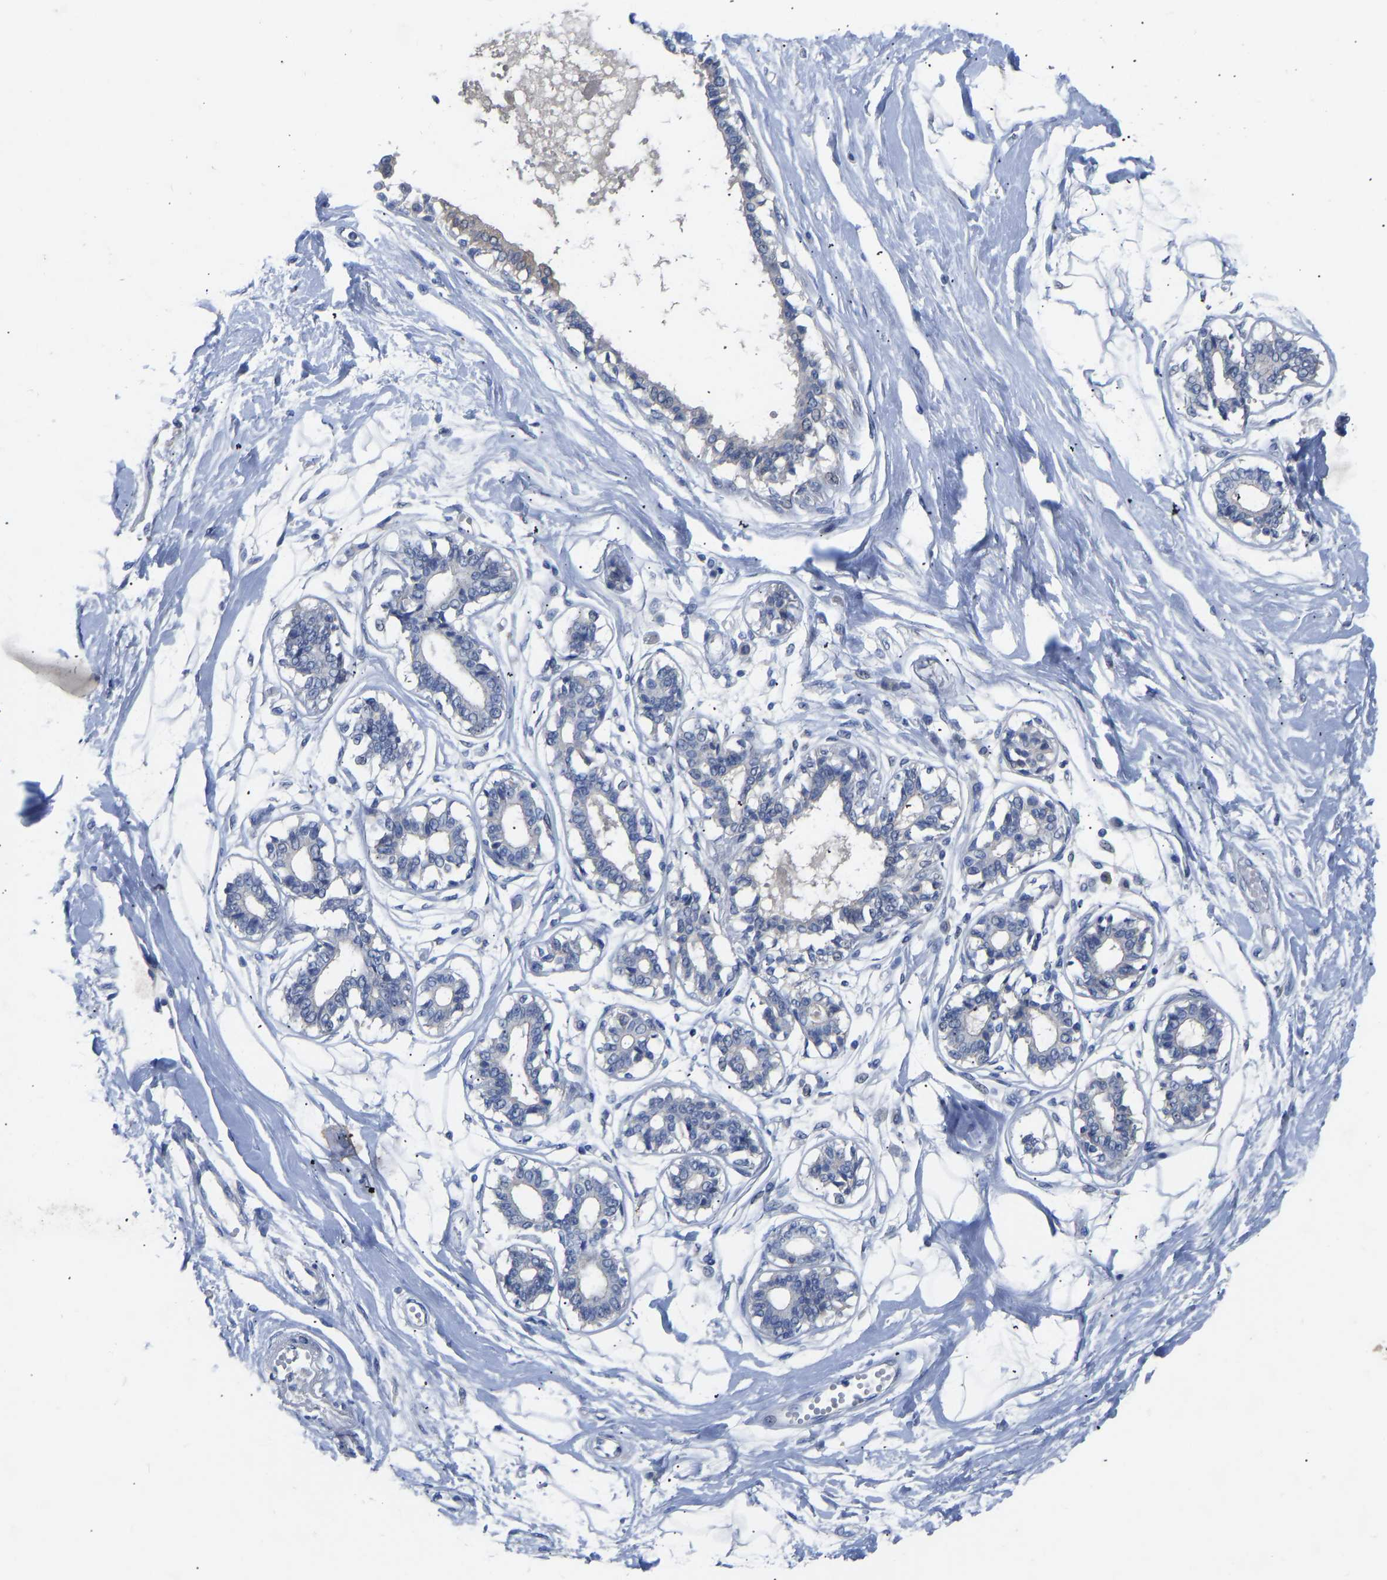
{"staining": {"intensity": "negative", "quantity": "none", "location": "none"}, "tissue": "breast", "cell_type": "Adipocytes", "image_type": "normal", "snomed": [{"axis": "morphology", "description": "Normal tissue, NOS"}, {"axis": "topography", "description": "Breast"}], "caption": "Immunohistochemistry (IHC) image of unremarkable breast stained for a protein (brown), which shows no positivity in adipocytes. Nuclei are stained in blue.", "gene": "RBP1", "patient": {"sex": "female", "age": 45}}